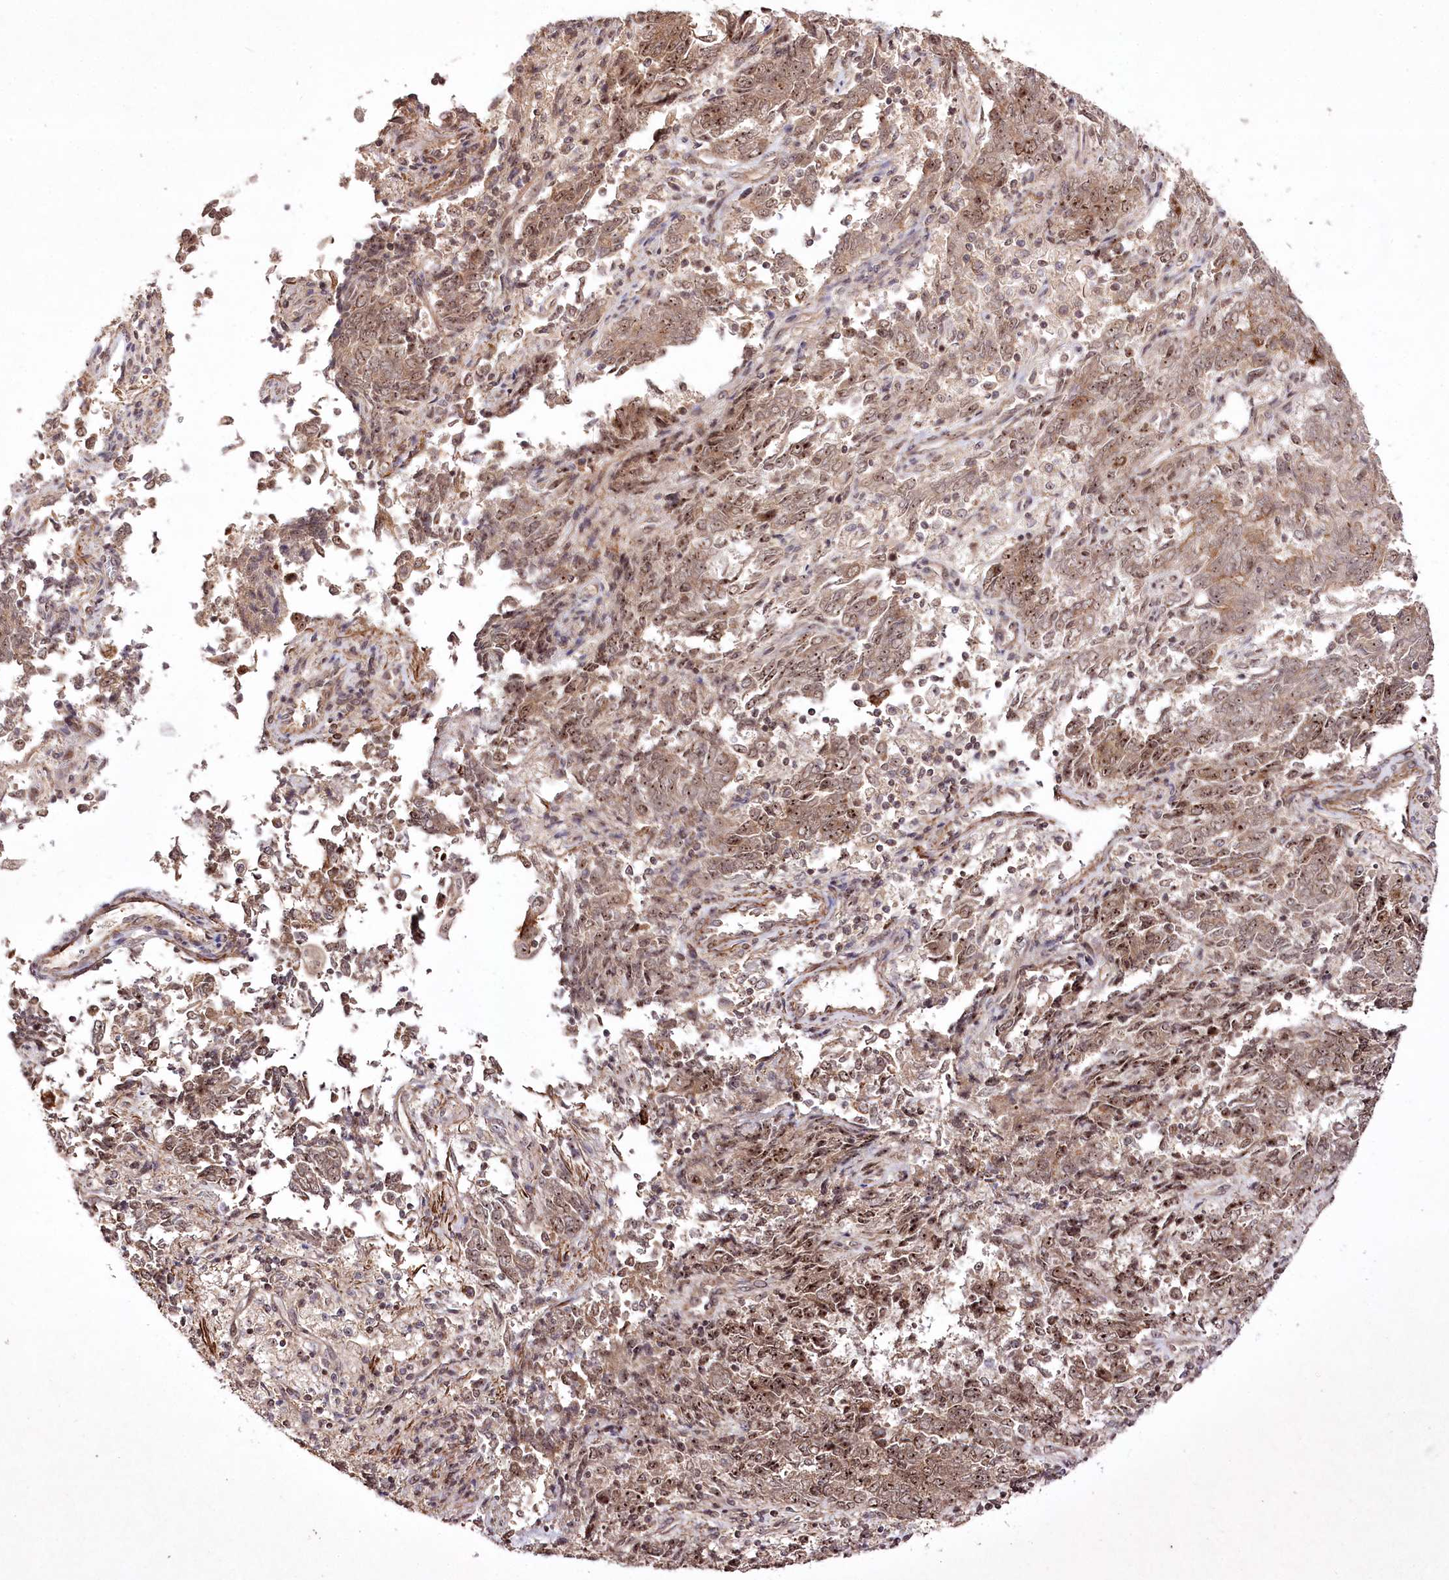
{"staining": {"intensity": "weak", "quantity": ">75%", "location": "cytoplasmic/membranous,nuclear"}, "tissue": "endometrial cancer", "cell_type": "Tumor cells", "image_type": "cancer", "snomed": [{"axis": "morphology", "description": "Adenocarcinoma, NOS"}, {"axis": "topography", "description": "Endometrium"}], "caption": "A histopathology image of human adenocarcinoma (endometrial) stained for a protein reveals weak cytoplasmic/membranous and nuclear brown staining in tumor cells.", "gene": "CCDC59", "patient": {"sex": "female", "age": 80}}